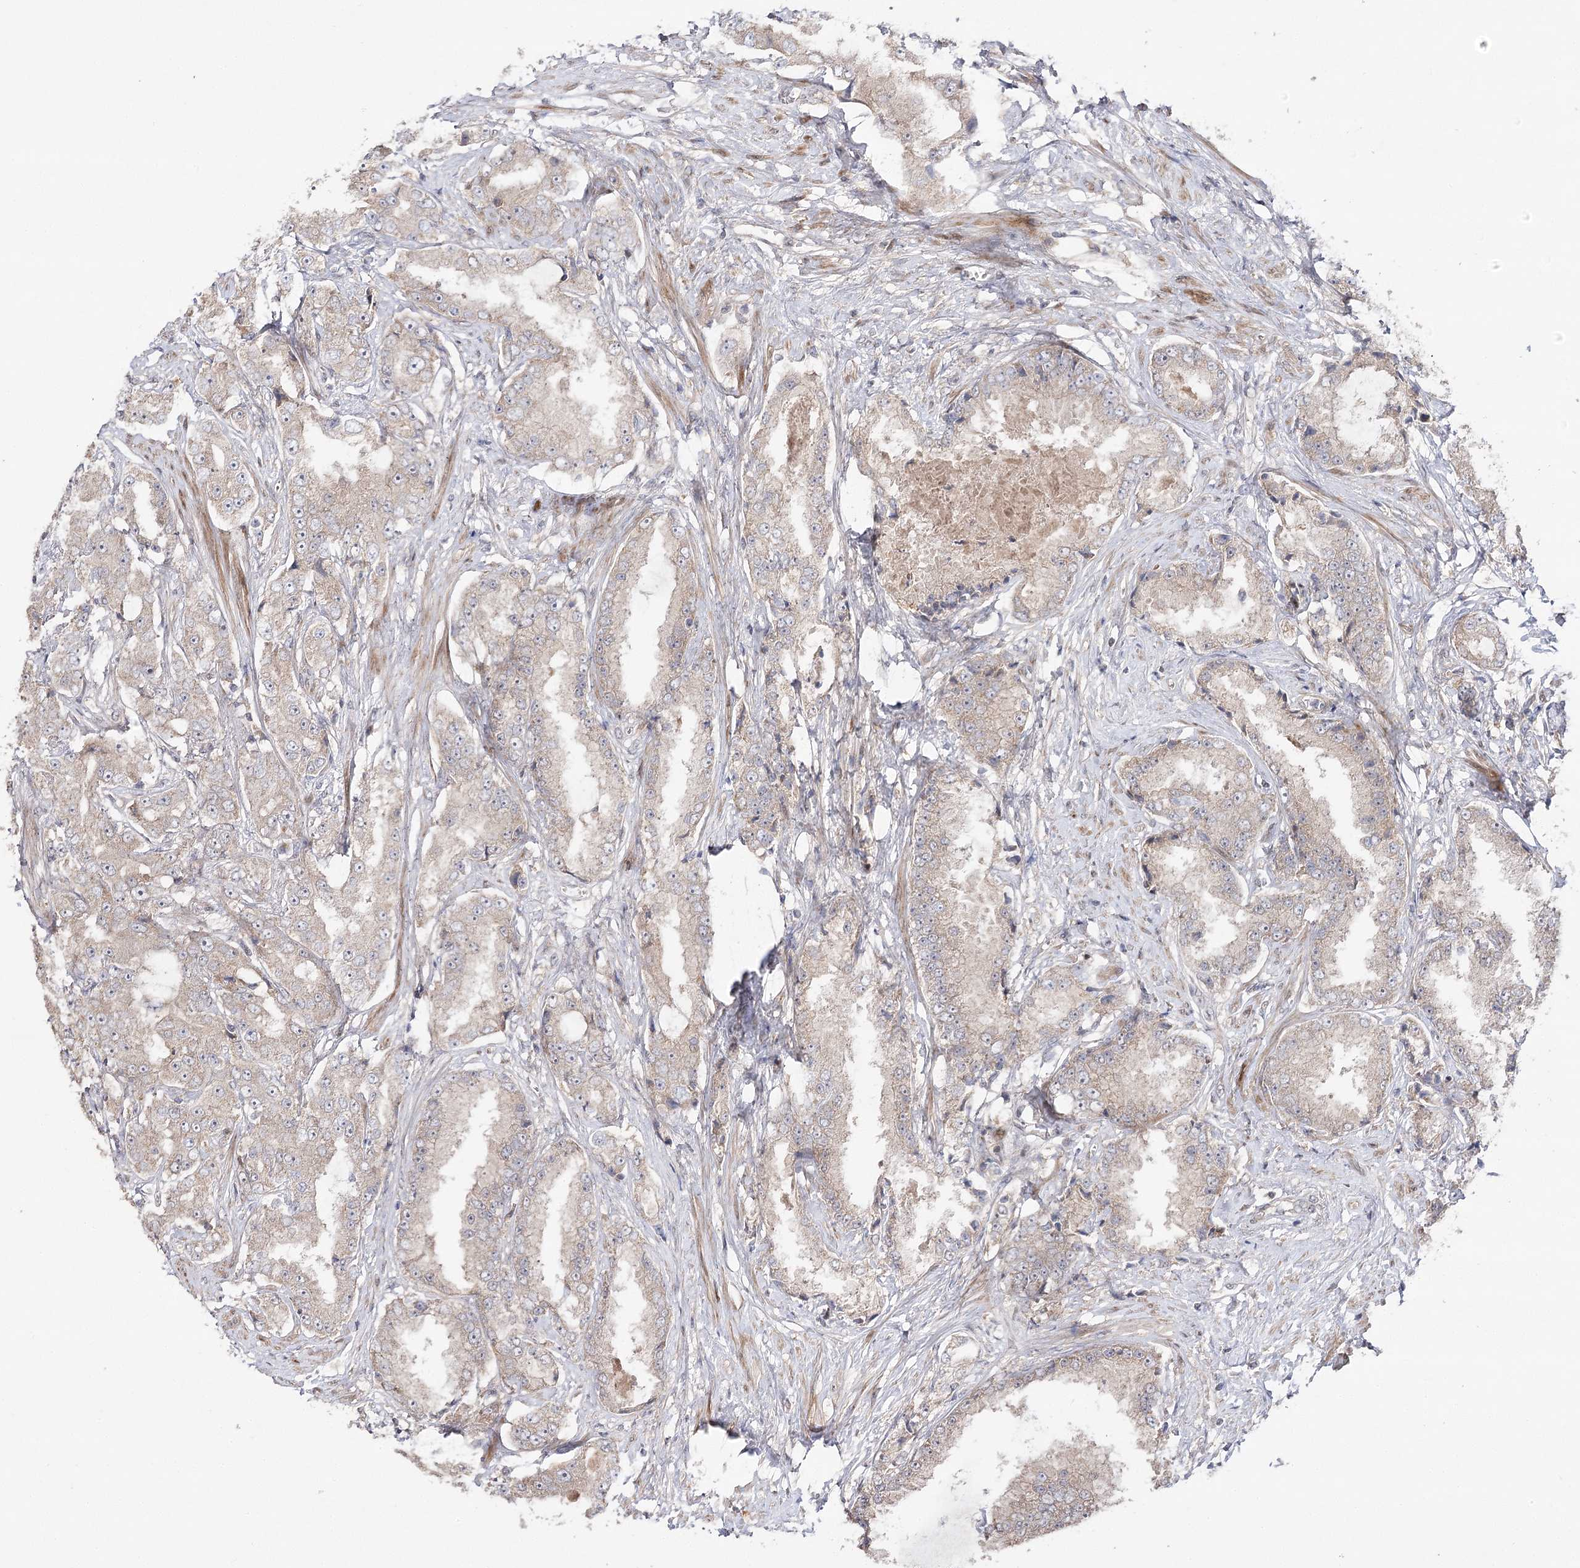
{"staining": {"intensity": "weak", "quantity": "25%-75%", "location": "cytoplasmic/membranous"}, "tissue": "prostate cancer", "cell_type": "Tumor cells", "image_type": "cancer", "snomed": [{"axis": "morphology", "description": "Adenocarcinoma, High grade"}, {"axis": "topography", "description": "Prostate"}], "caption": "Approximately 25%-75% of tumor cells in prostate adenocarcinoma (high-grade) show weak cytoplasmic/membranous protein expression as visualized by brown immunohistochemical staining.", "gene": "OBSL1", "patient": {"sex": "male", "age": 73}}